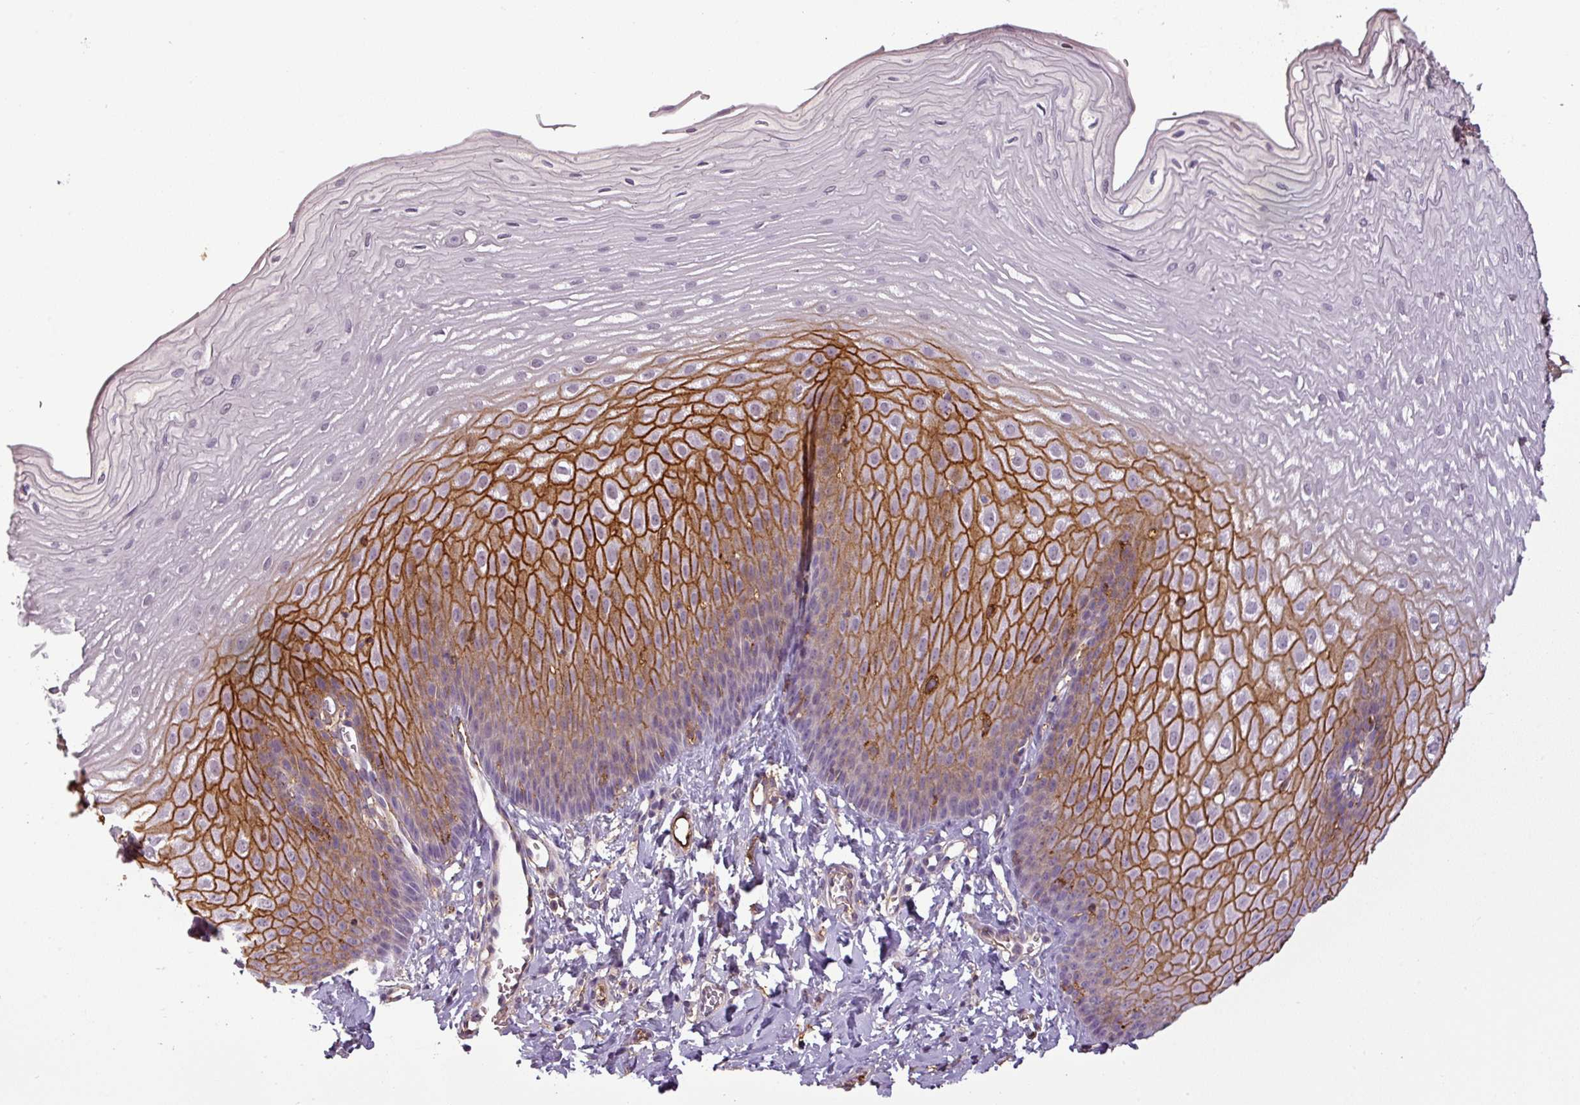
{"staining": {"intensity": "strong", "quantity": "<25%", "location": "cytoplasmic/membranous"}, "tissue": "esophagus", "cell_type": "Squamous epithelial cells", "image_type": "normal", "snomed": [{"axis": "morphology", "description": "Normal tissue, NOS"}, {"axis": "topography", "description": "Esophagus"}], "caption": "High-magnification brightfield microscopy of normal esophagus stained with DAB (3,3'-diaminobenzidine) (brown) and counterstained with hematoxylin (blue). squamous epithelial cells exhibit strong cytoplasmic/membranous positivity is identified in approximately<25% of cells.", "gene": "APOC1", "patient": {"sex": "male", "age": 70}}